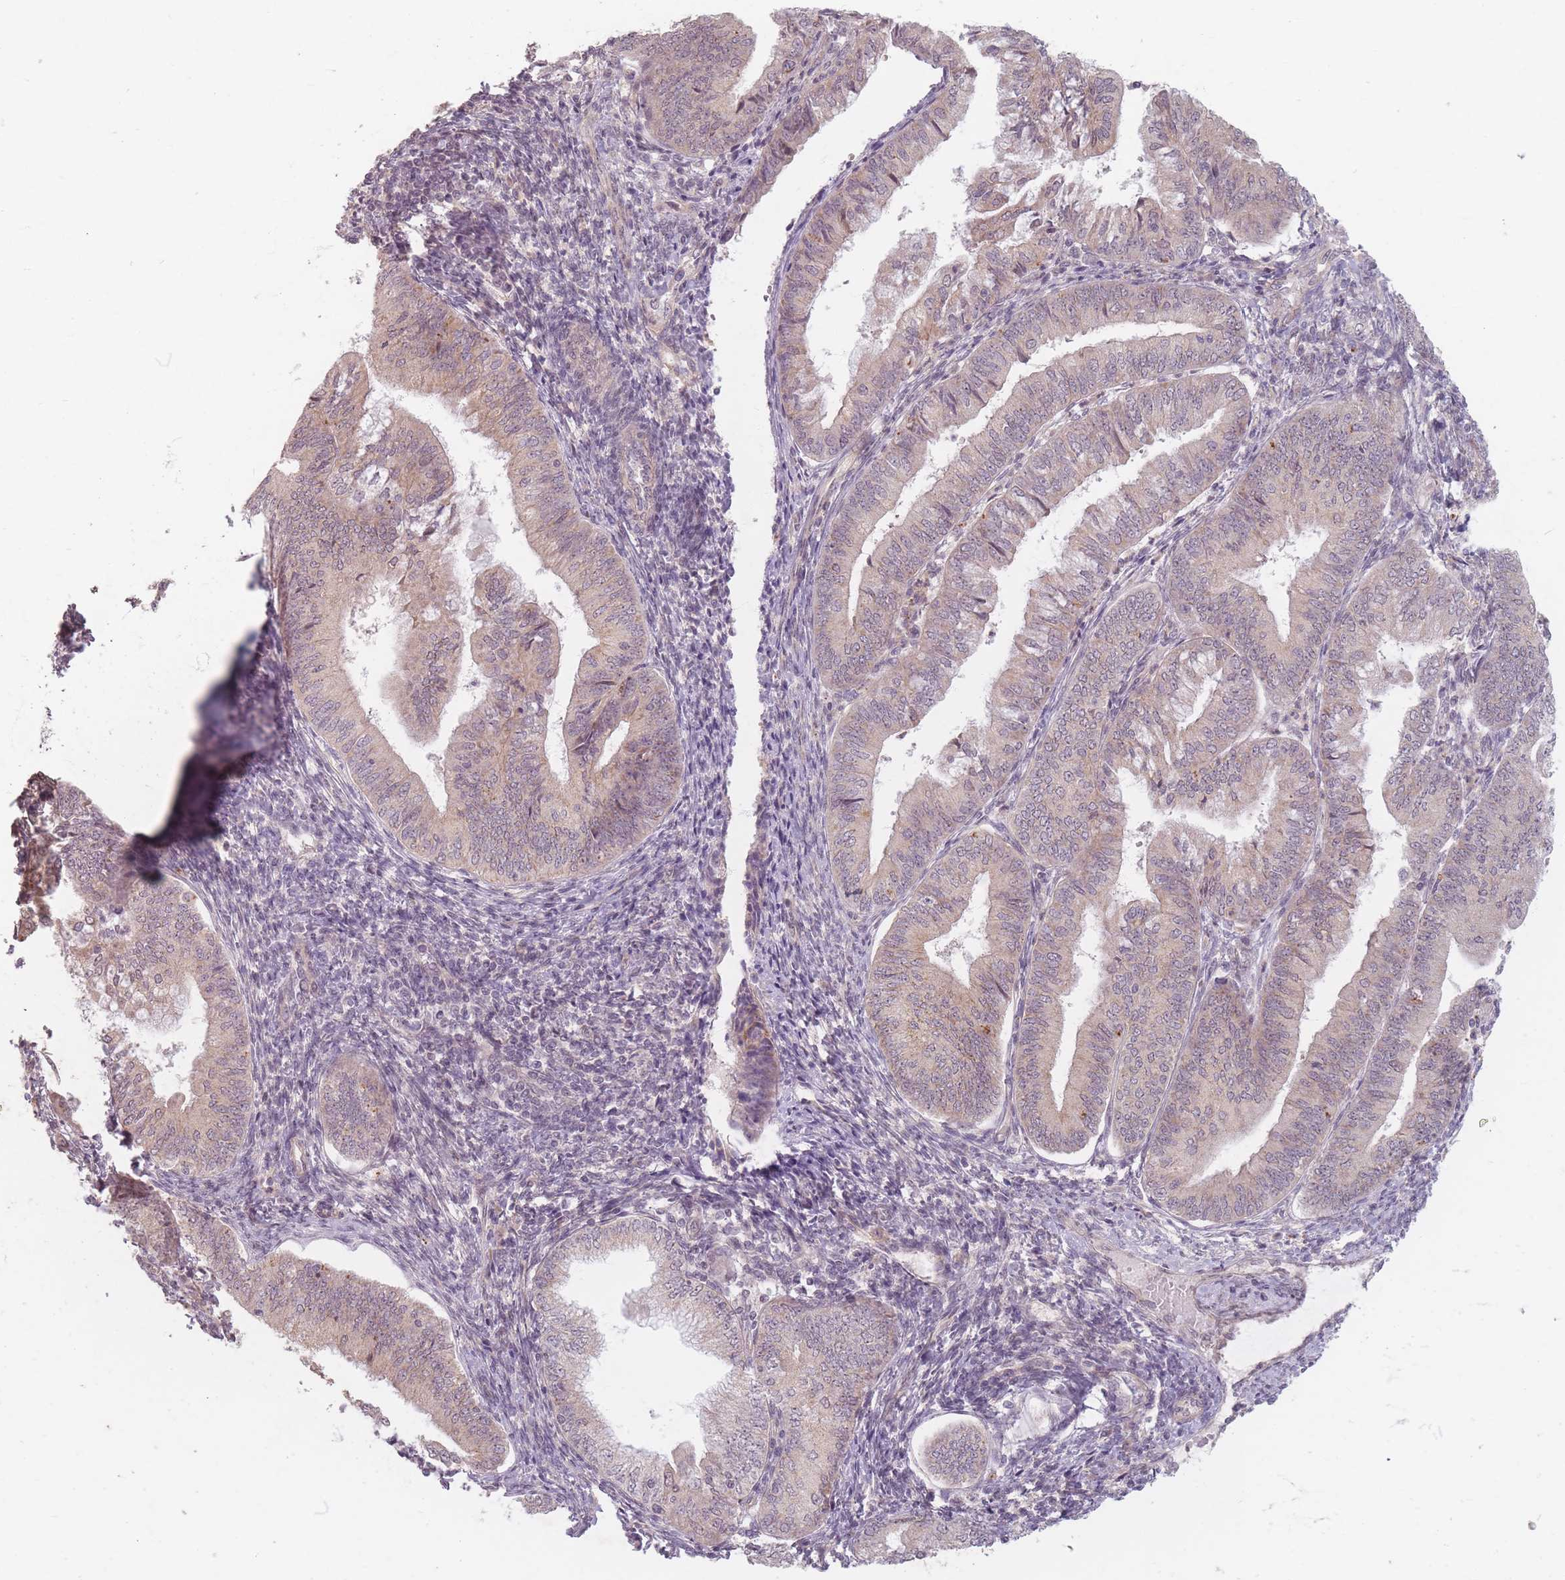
{"staining": {"intensity": "weak", "quantity": ">75%", "location": "cytoplasmic/membranous"}, "tissue": "endometrial cancer", "cell_type": "Tumor cells", "image_type": "cancer", "snomed": [{"axis": "morphology", "description": "Adenocarcinoma, NOS"}, {"axis": "topography", "description": "Endometrium"}], "caption": "Weak cytoplasmic/membranous protein staining is identified in about >75% of tumor cells in adenocarcinoma (endometrial).", "gene": "GABRA6", "patient": {"sex": "female", "age": 55}}